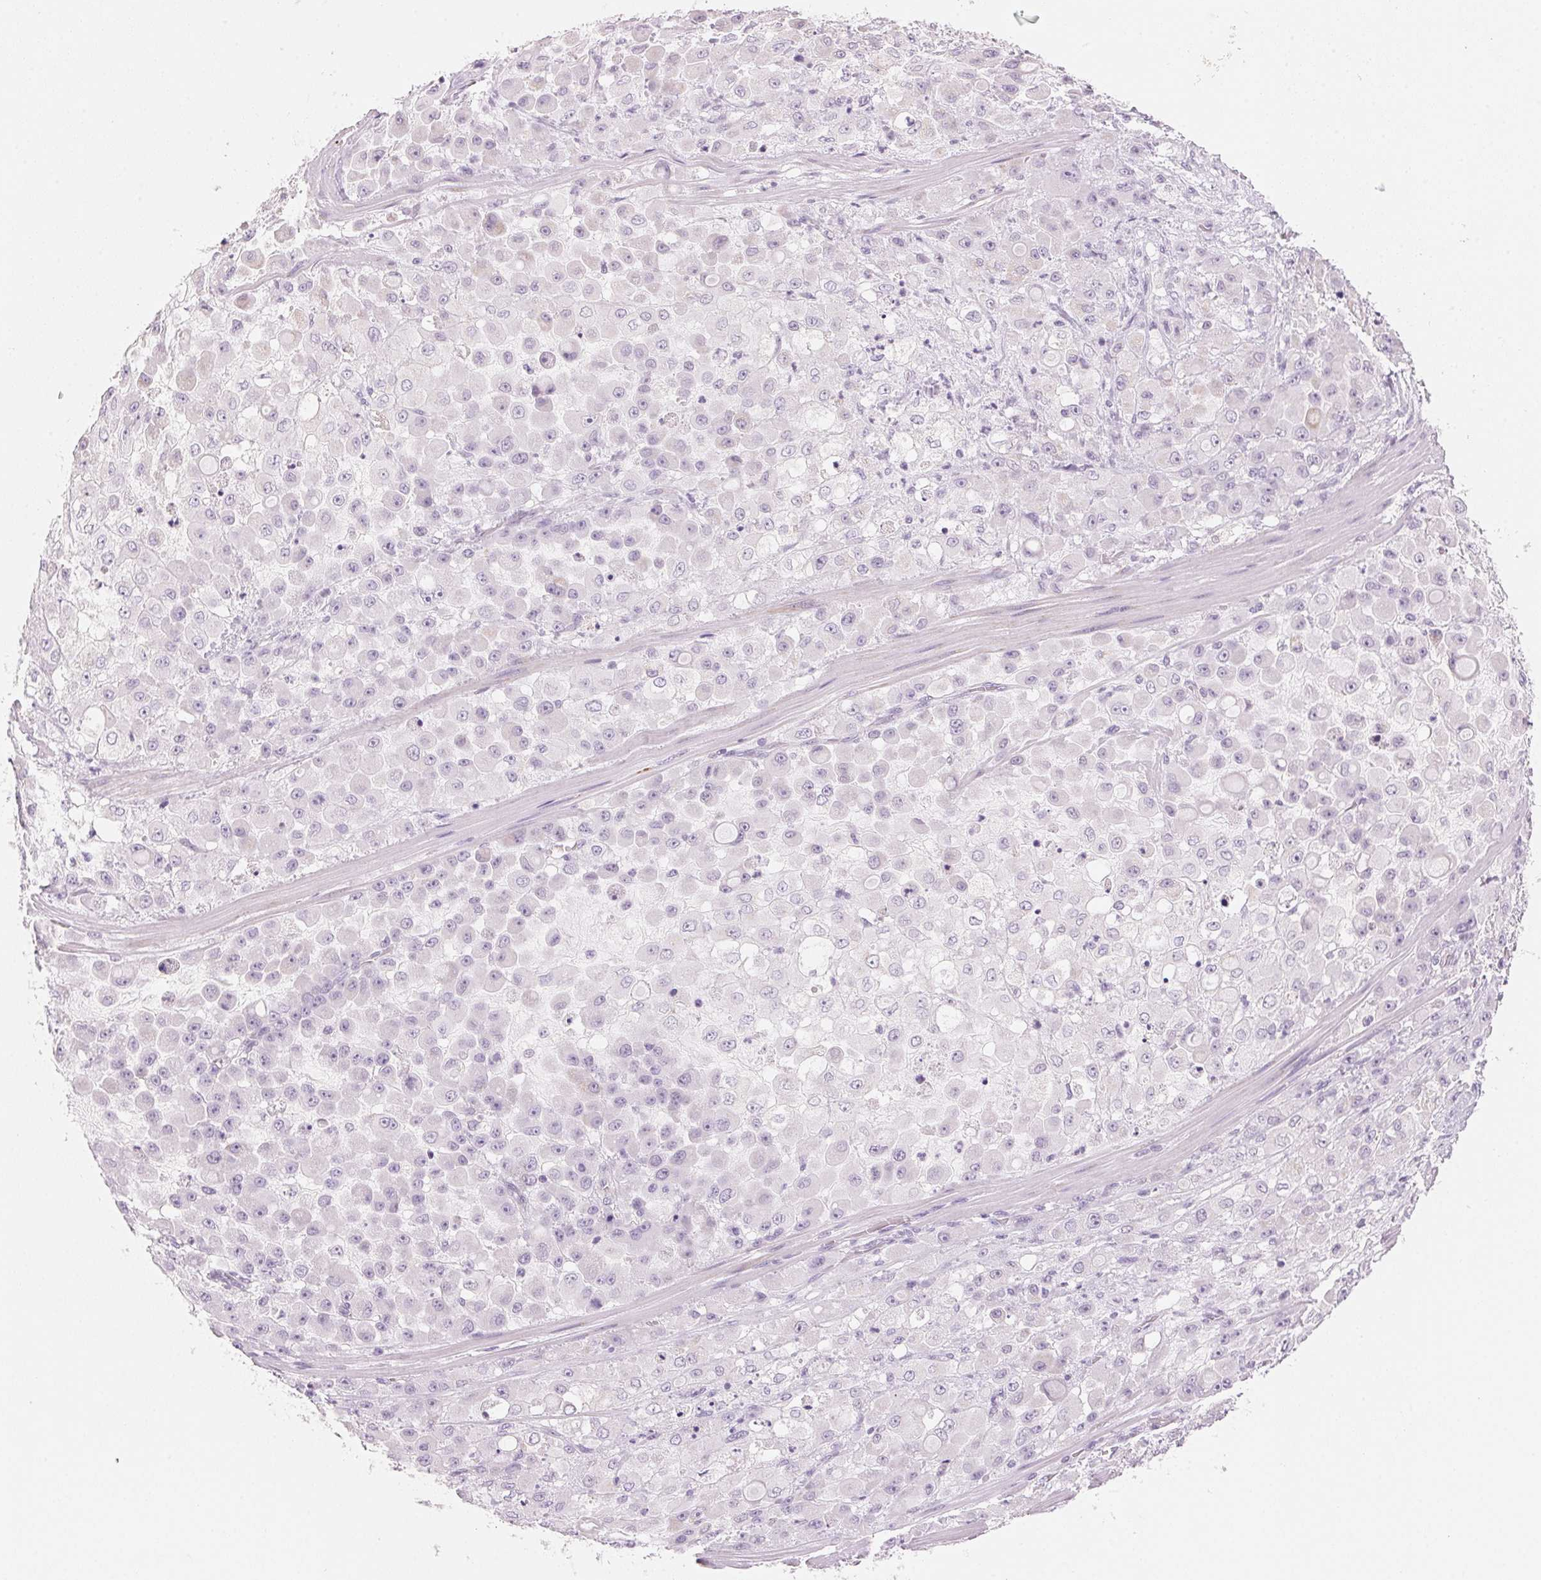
{"staining": {"intensity": "negative", "quantity": "none", "location": "none"}, "tissue": "stomach cancer", "cell_type": "Tumor cells", "image_type": "cancer", "snomed": [{"axis": "morphology", "description": "Adenocarcinoma, NOS"}, {"axis": "topography", "description": "Stomach"}], "caption": "IHC histopathology image of stomach adenocarcinoma stained for a protein (brown), which exhibits no expression in tumor cells.", "gene": "HOXB13", "patient": {"sex": "female", "age": 76}}